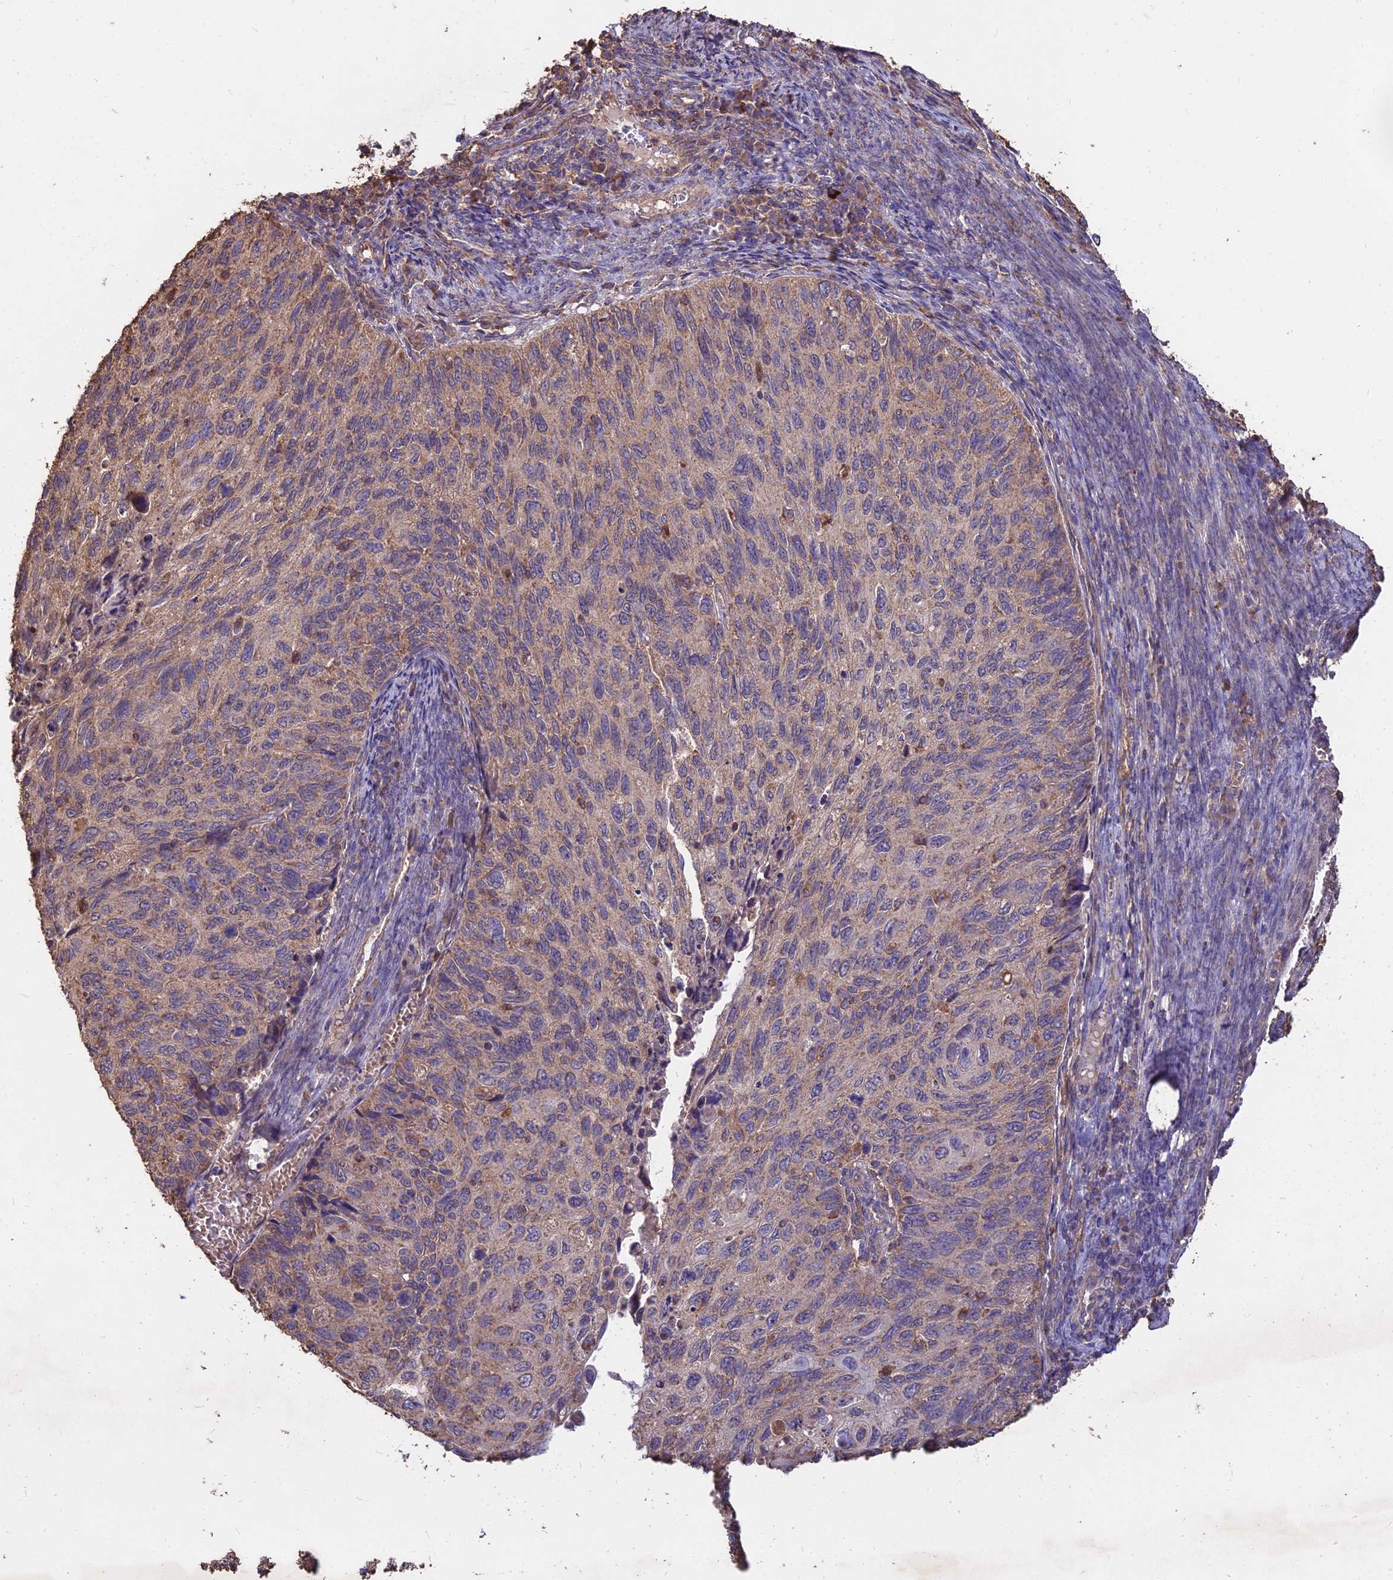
{"staining": {"intensity": "weak", "quantity": "25%-75%", "location": "cytoplasmic/membranous"}, "tissue": "cervical cancer", "cell_type": "Tumor cells", "image_type": "cancer", "snomed": [{"axis": "morphology", "description": "Squamous cell carcinoma, NOS"}, {"axis": "topography", "description": "Cervix"}], "caption": "A brown stain shows weak cytoplasmic/membranous expression of a protein in cervical cancer (squamous cell carcinoma) tumor cells.", "gene": "CEMIP2", "patient": {"sex": "female", "age": 70}}